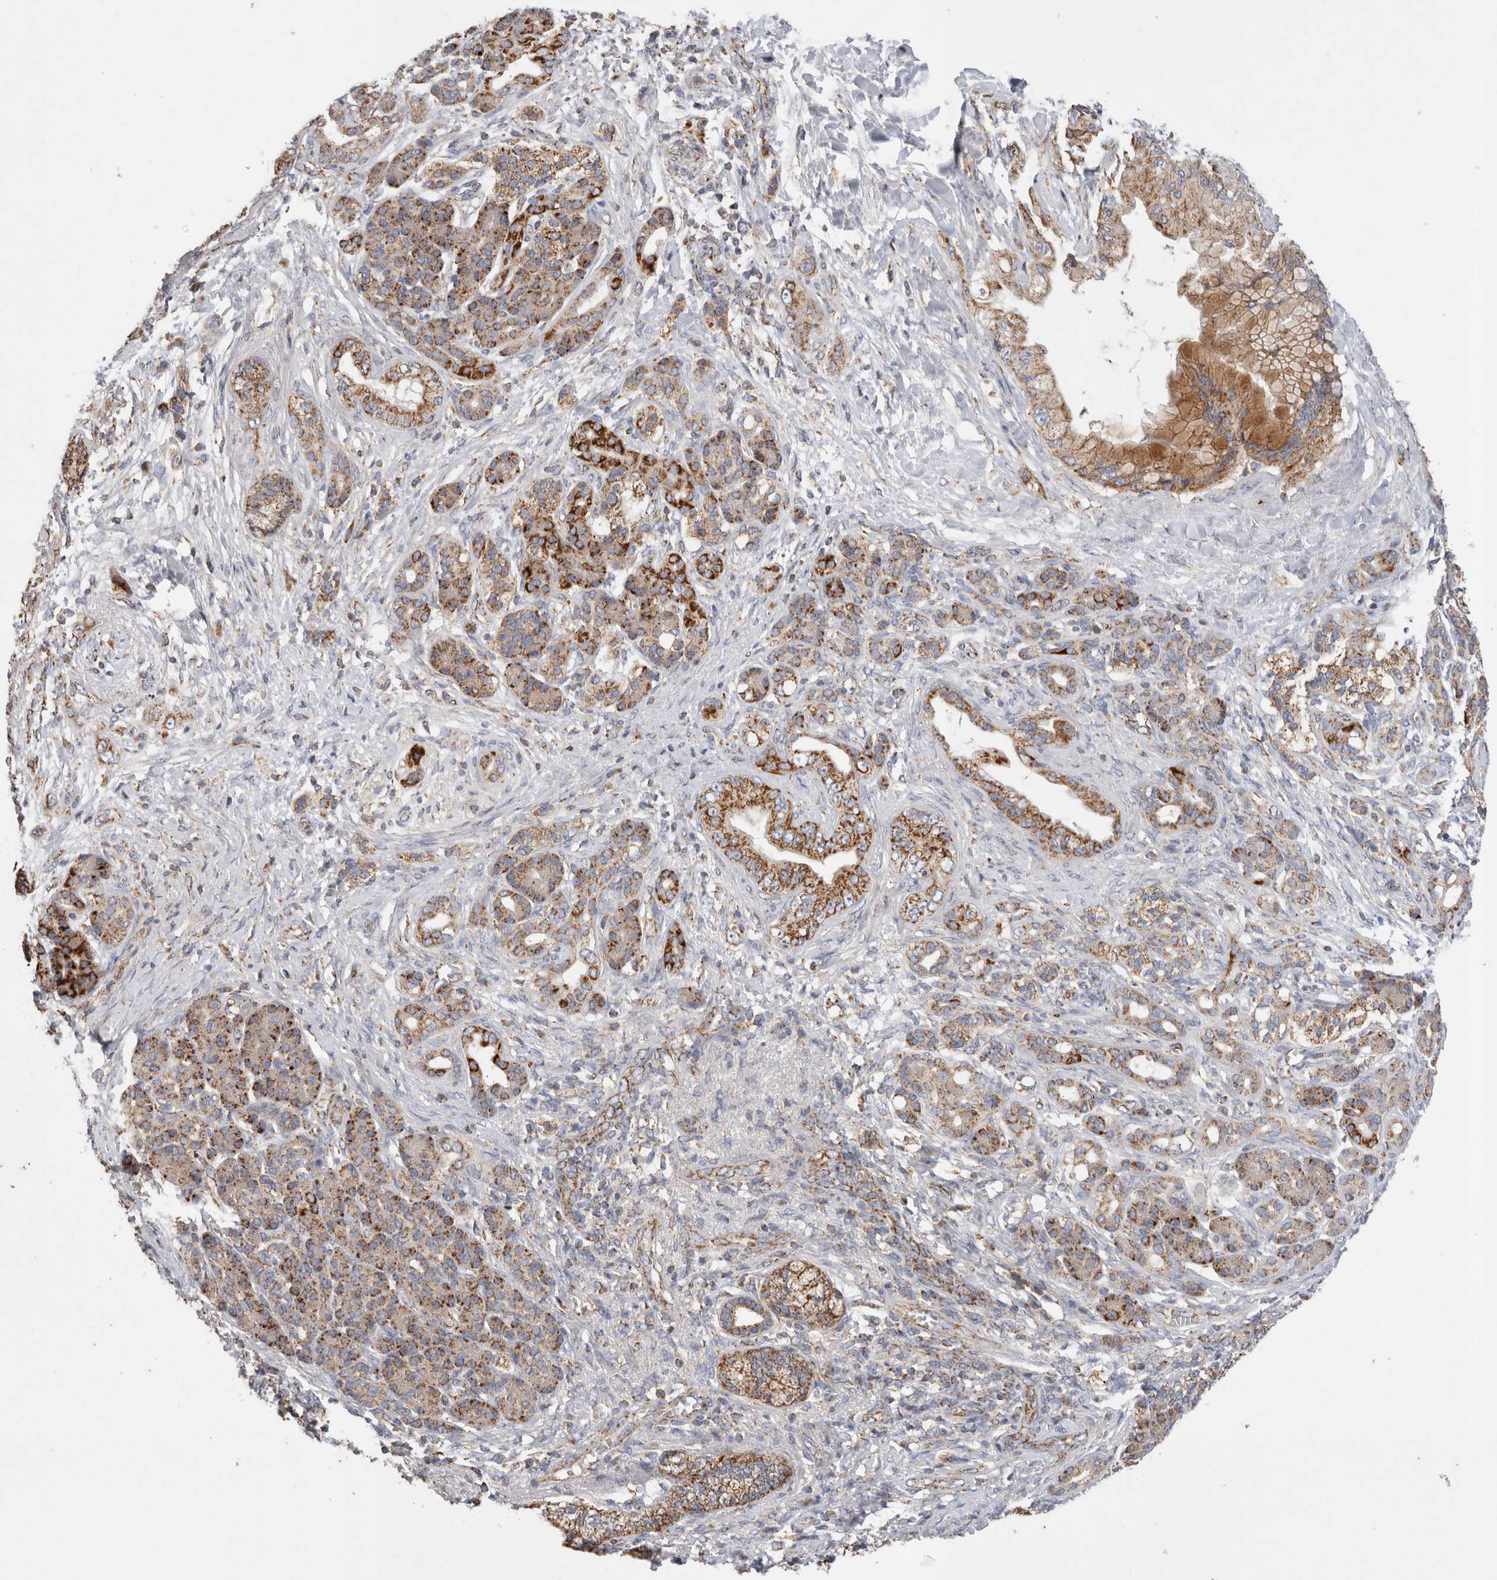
{"staining": {"intensity": "moderate", "quantity": ">75%", "location": "cytoplasmic/membranous"}, "tissue": "pancreatic cancer", "cell_type": "Tumor cells", "image_type": "cancer", "snomed": [{"axis": "morphology", "description": "Adenocarcinoma, NOS"}, {"axis": "topography", "description": "Pancreas"}], "caption": "The image shows immunohistochemical staining of pancreatic cancer. There is moderate cytoplasmic/membranous expression is identified in about >75% of tumor cells.", "gene": "IARS2", "patient": {"sex": "male", "age": 59}}